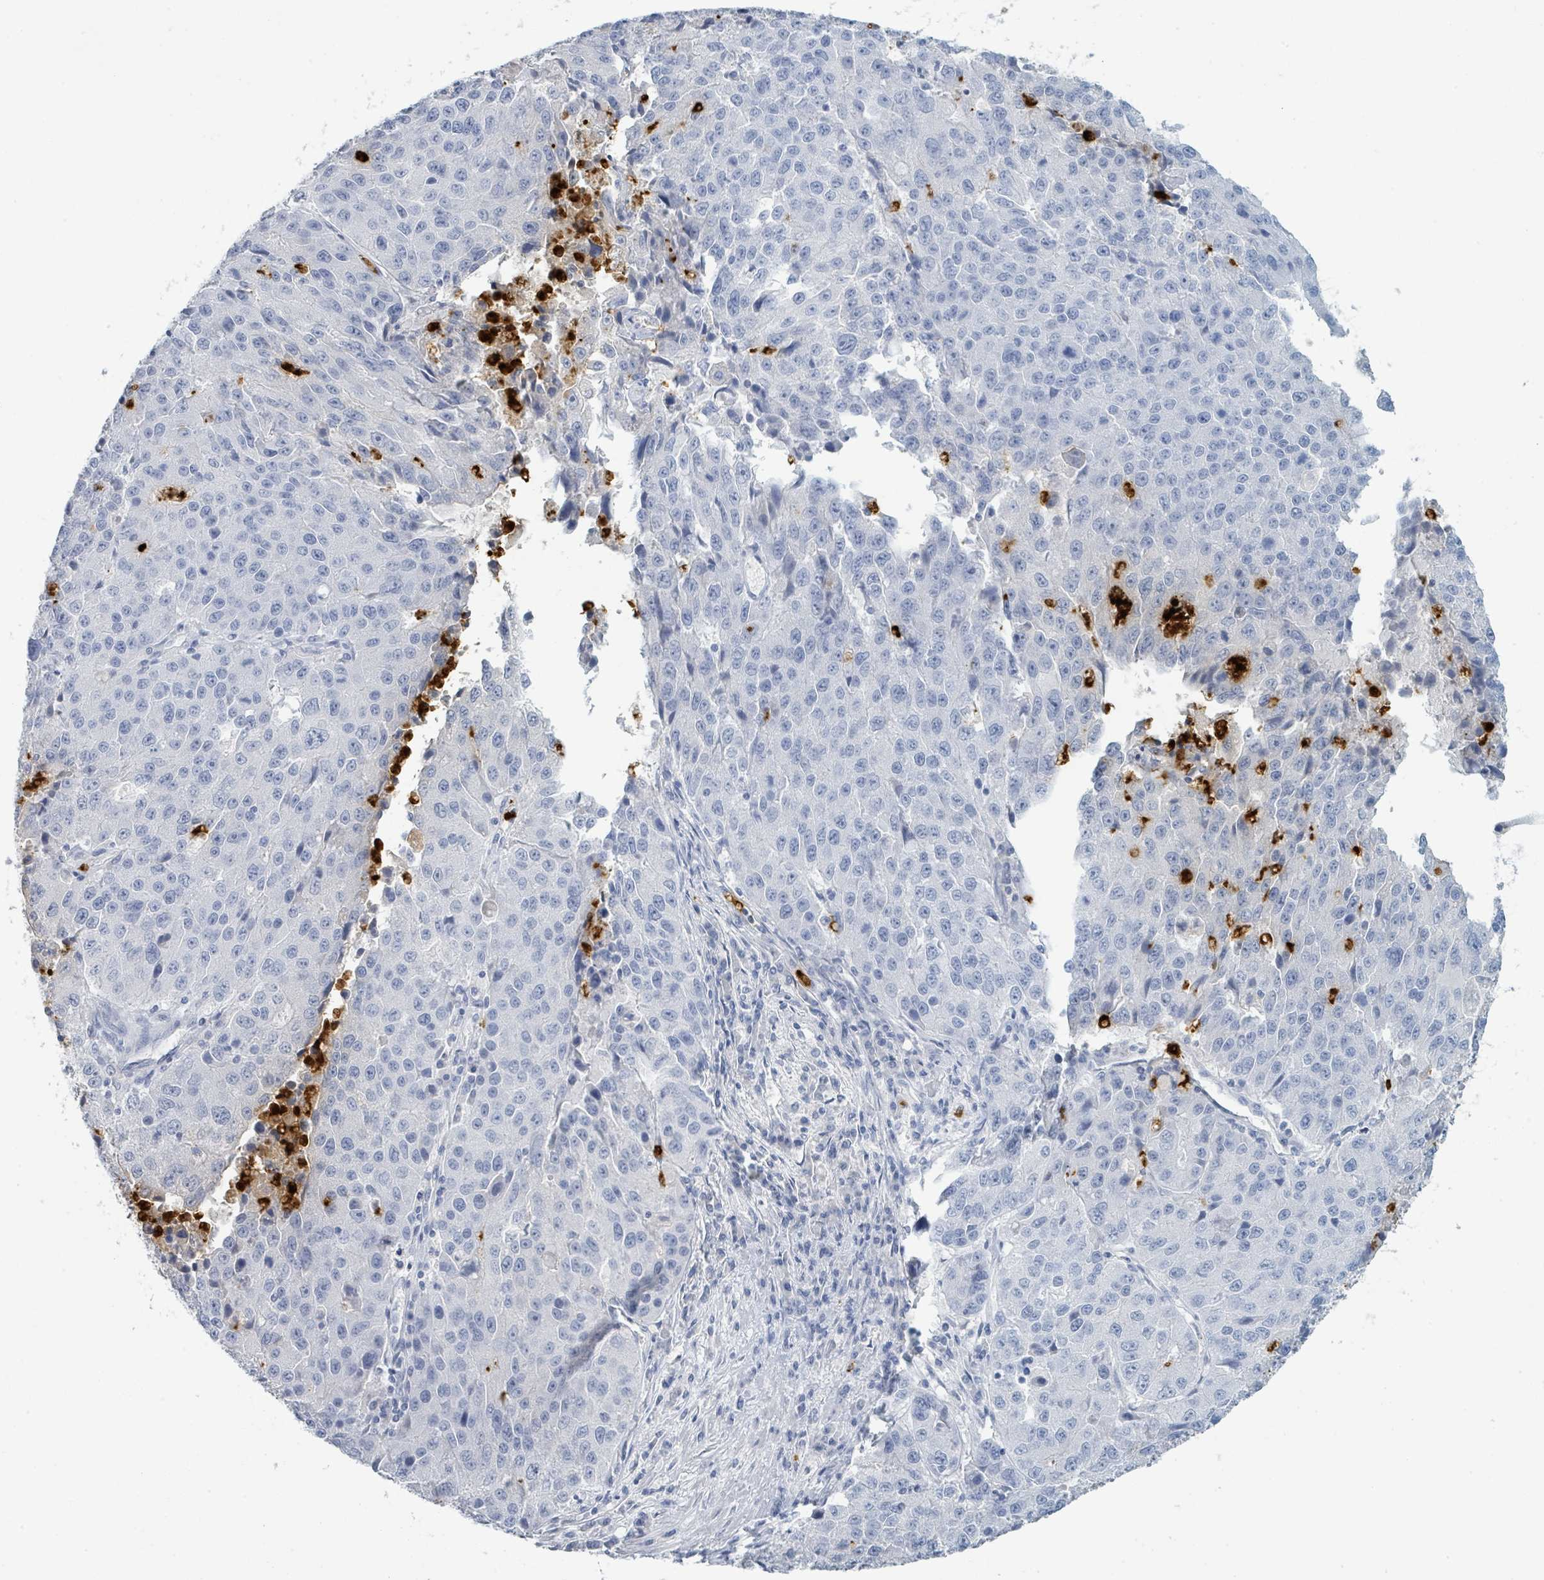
{"staining": {"intensity": "negative", "quantity": "none", "location": "none"}, "tissue": "stomach cancer", "cell_type": "Tumor cells", "image_type": "cancer", "snomed": [{"axis": "morphology", "description": "Adenocarcinoma, NOS"}, {"axis": "topography", "description": "Stomach"}], "caption": "Stomach cancer (adenocarcinoma) was stained to show a protein in brown. There is no significant positivity in tumor cells. (DAB (3,3'-diaminobenzidine) immunohistochemistry (IHC) with hematoxylin counter stain).", "gene": "DEFA4", "patient": {"sex": "male", "age": 71}}